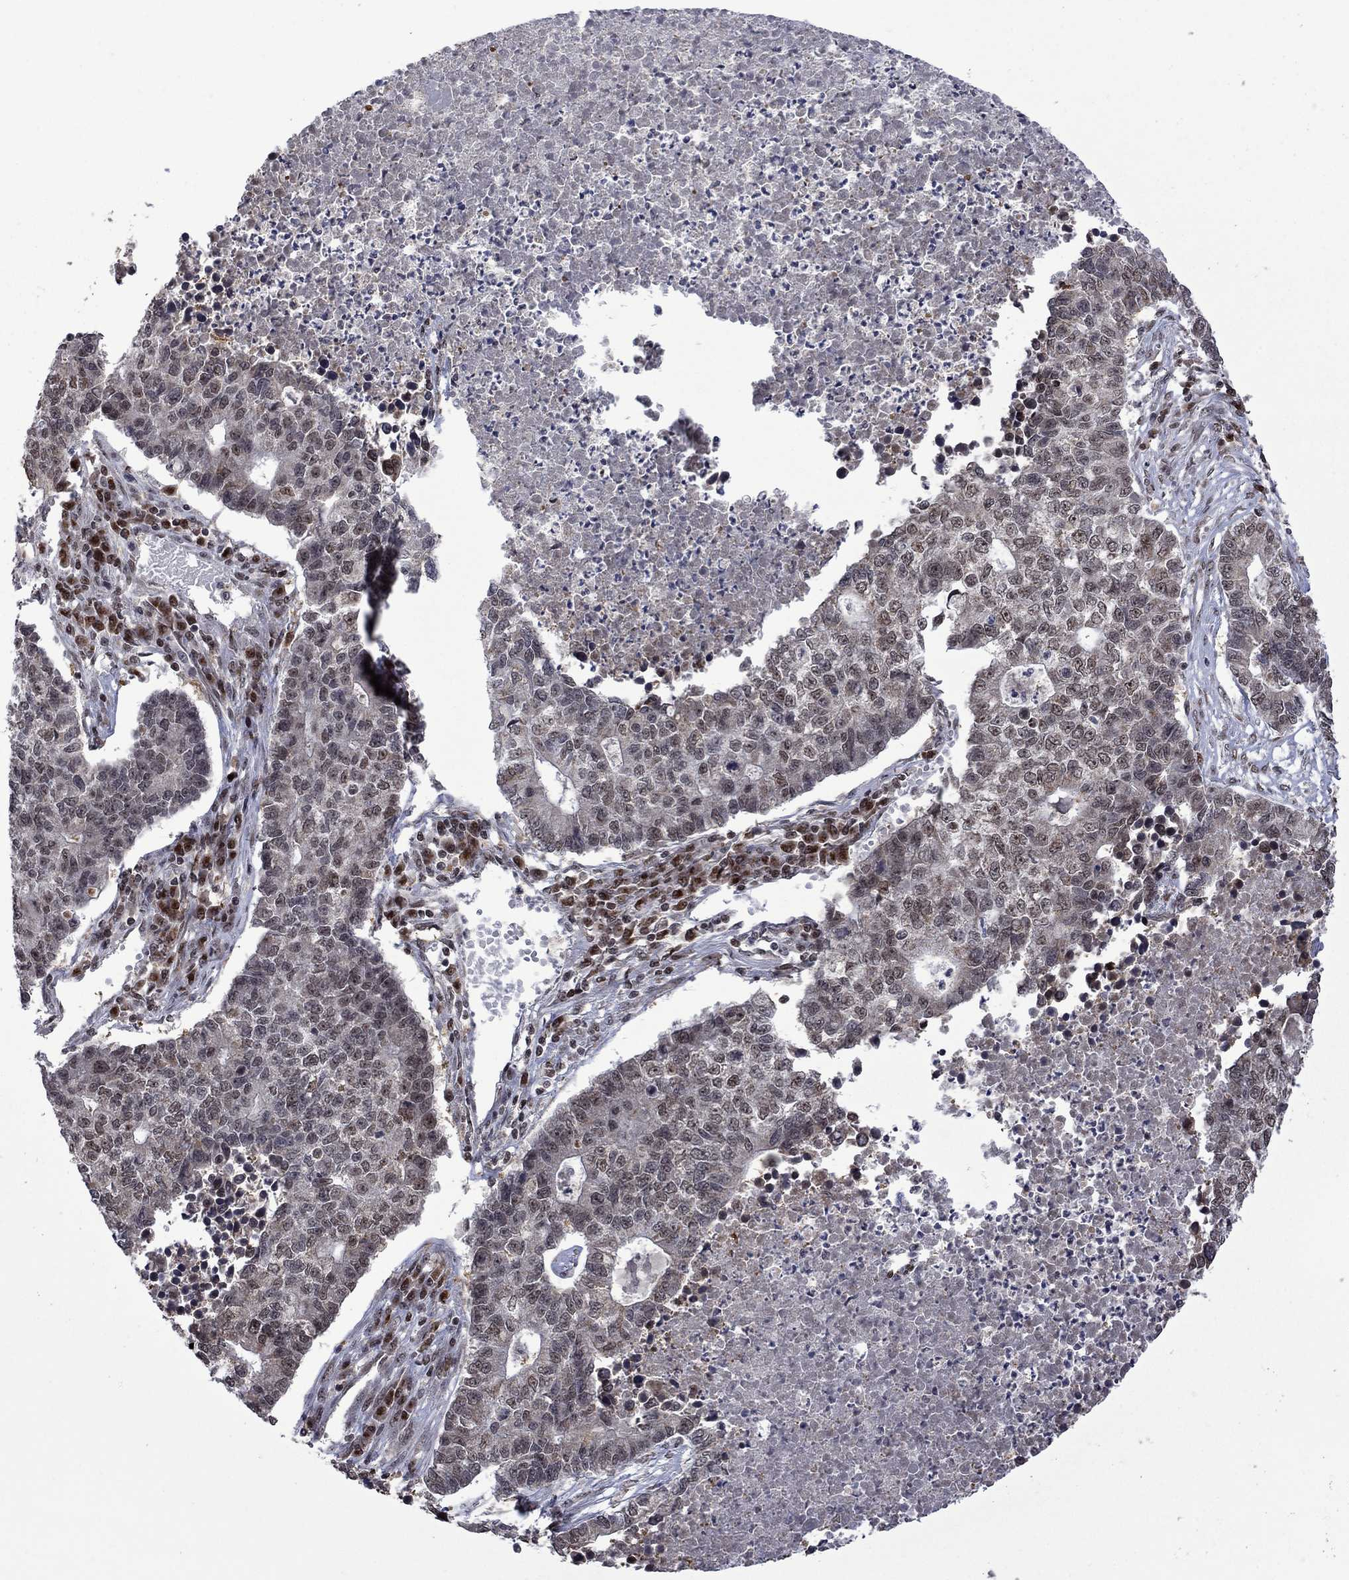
{"staining": {"intensity": "weak", "quantity": "<25%", "location": "nuclear"}, "tissue": "lung cancer", "cell_type": "Tumor cells", "image_type": "cancer", "snomed": [{"axis": "morphology", "description": "Adenocarcinoma, NOS"}, {"axis": "topography", "description": "Lung"}], "caption": "IHC micrograph of neoplastic tissue: human lung cancer (adenocarcinoma) stained with DAB displays no significant protein expression in tumor cells. The staining was performed using DAB to visualize the protein expression in brown, while the nuclei were stained in blue with hematoxylin (Magnification: 20x).", "gene": "FBL", "patient": {"sex": "male", "age": 57}}